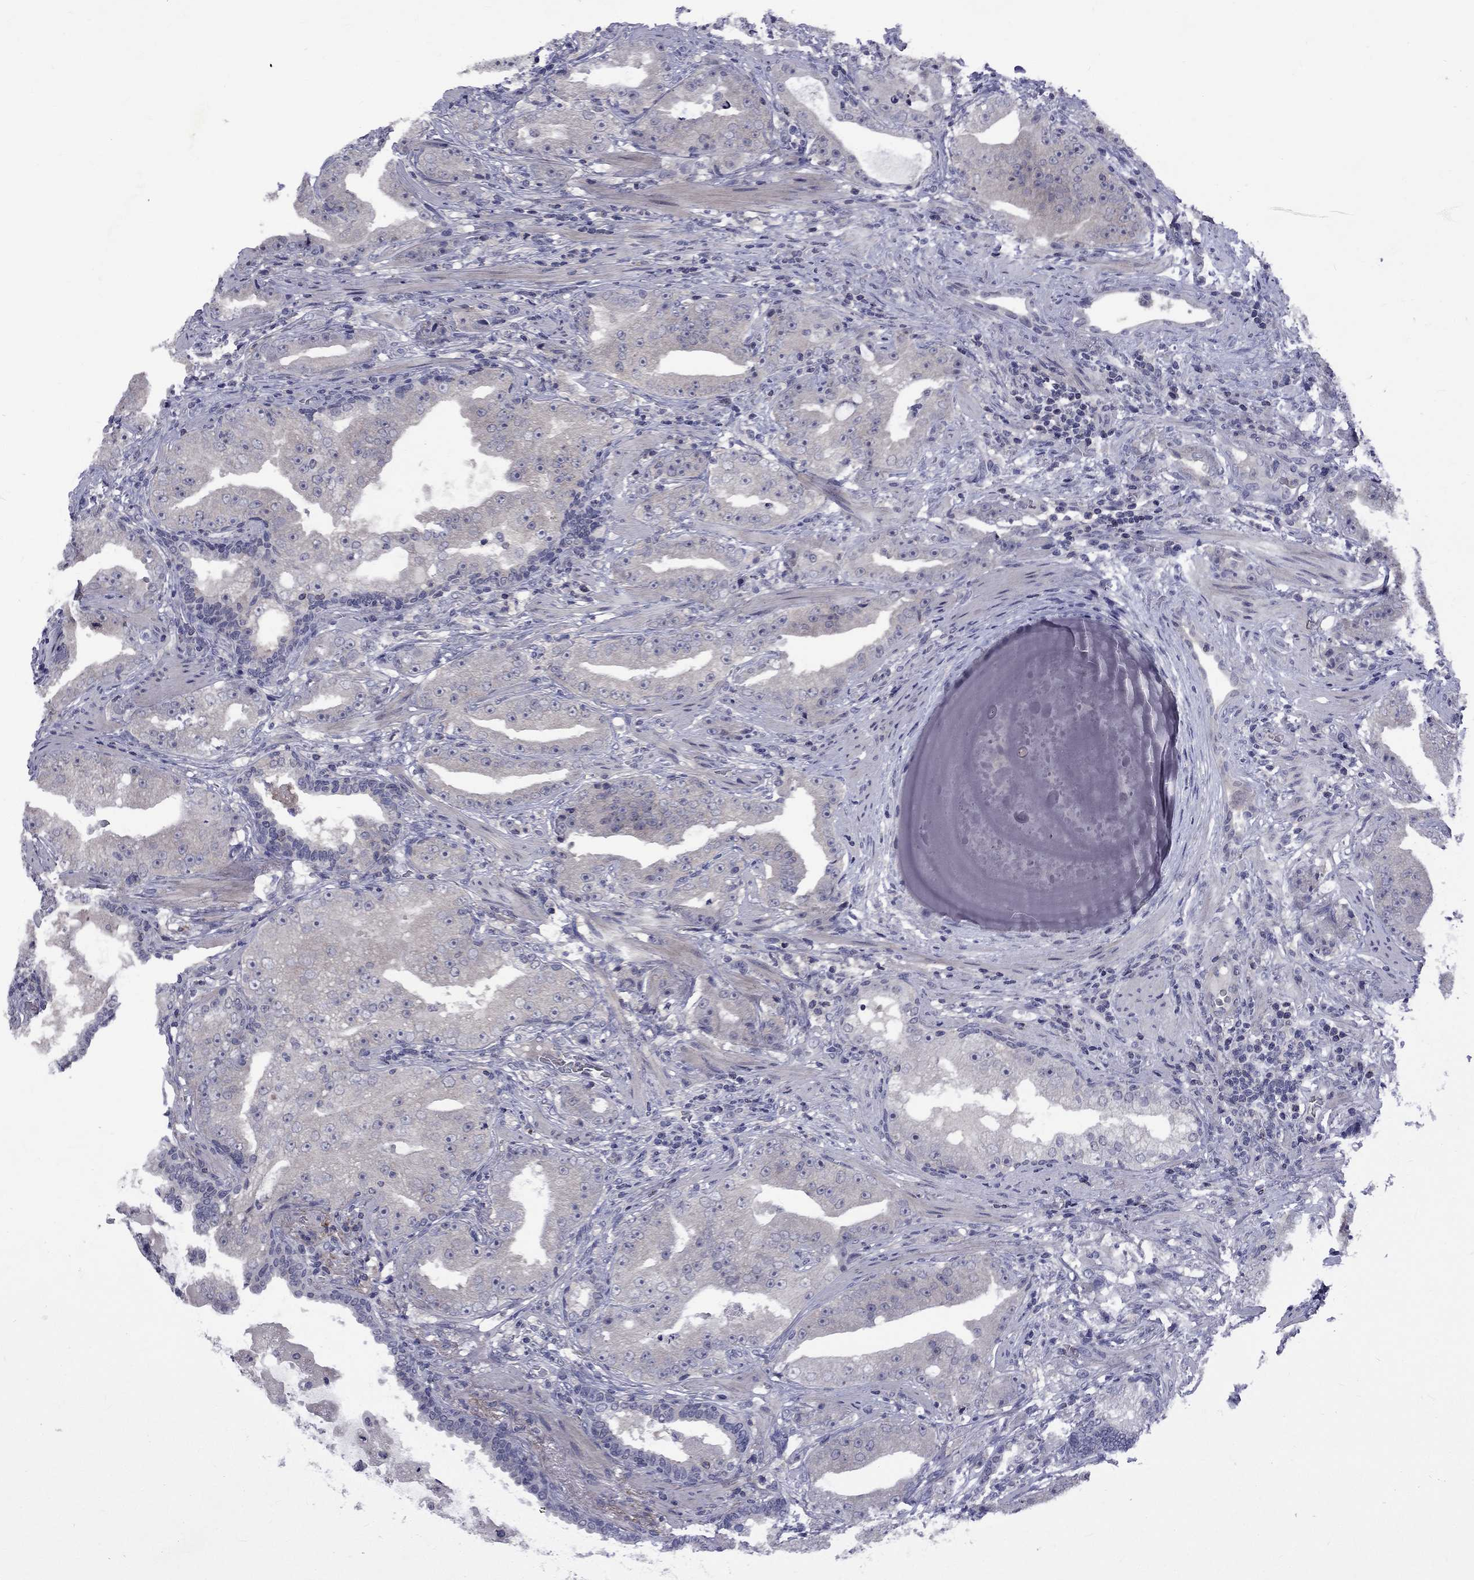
{"staining": {"intensity": "negative", "quantity": "none", "location": "none"}, "tissue": "prostate cancer", "cell_type": "Tumor cells", "image_type": "cancer", "snomed": [{"axis": "morphology", "description": "Adenocarcinoma, Low grade"}, {"axis": "topography", "description": "Prostate"}], "caption": "High power microscopy photomicrograph of an IHC histopathology image of prostate low-grade adenocarcinoma, revealing no significant staining in tumor cells. (Stains: DAB immunohistochemistry with hematoxylin counter stain, Microscopy: brightfield microscopy at high magnification).", "gene": "SNTA1", "patient": {"sex": "male", "age": 62}}